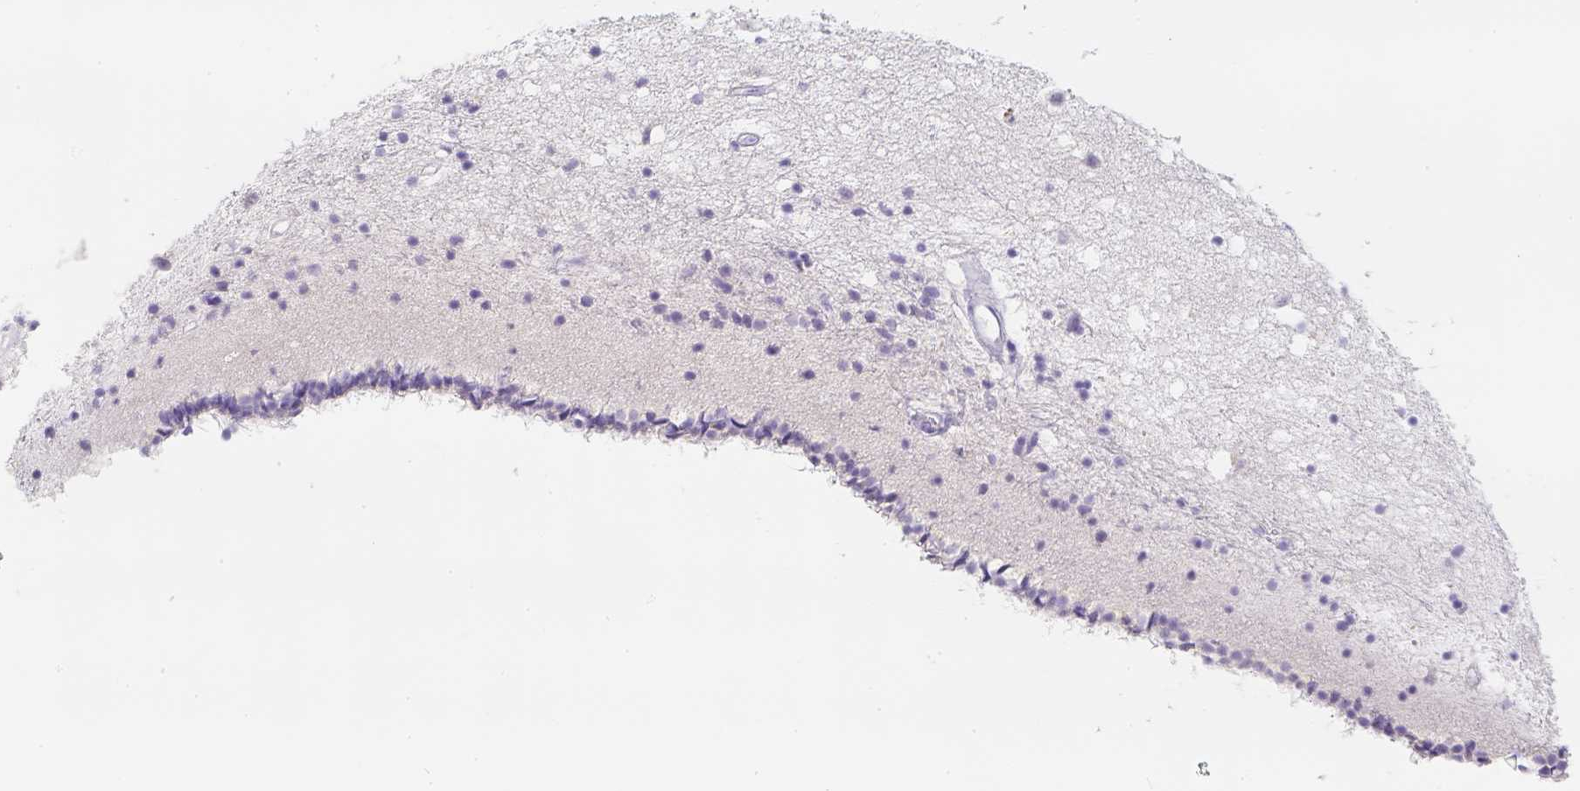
{"staining": {"intensity": "negative", "quantity": "none", "location": "none"}, "tissue": "caudate", "cell_type": "Glial cells", "image_type": "normal", "snomed": [{"axis": "morphology", "description": "Normal tissue, NOS"}, {"axis": "topography", "description": "Lateral ventricle wall"}], "caption": "High power microscopy image of an IHC image of normal caudate, revealing no significant positivity in glial cells.", "gene": "SLC18A1", "patient": {"sex": "female", "age": 71}}